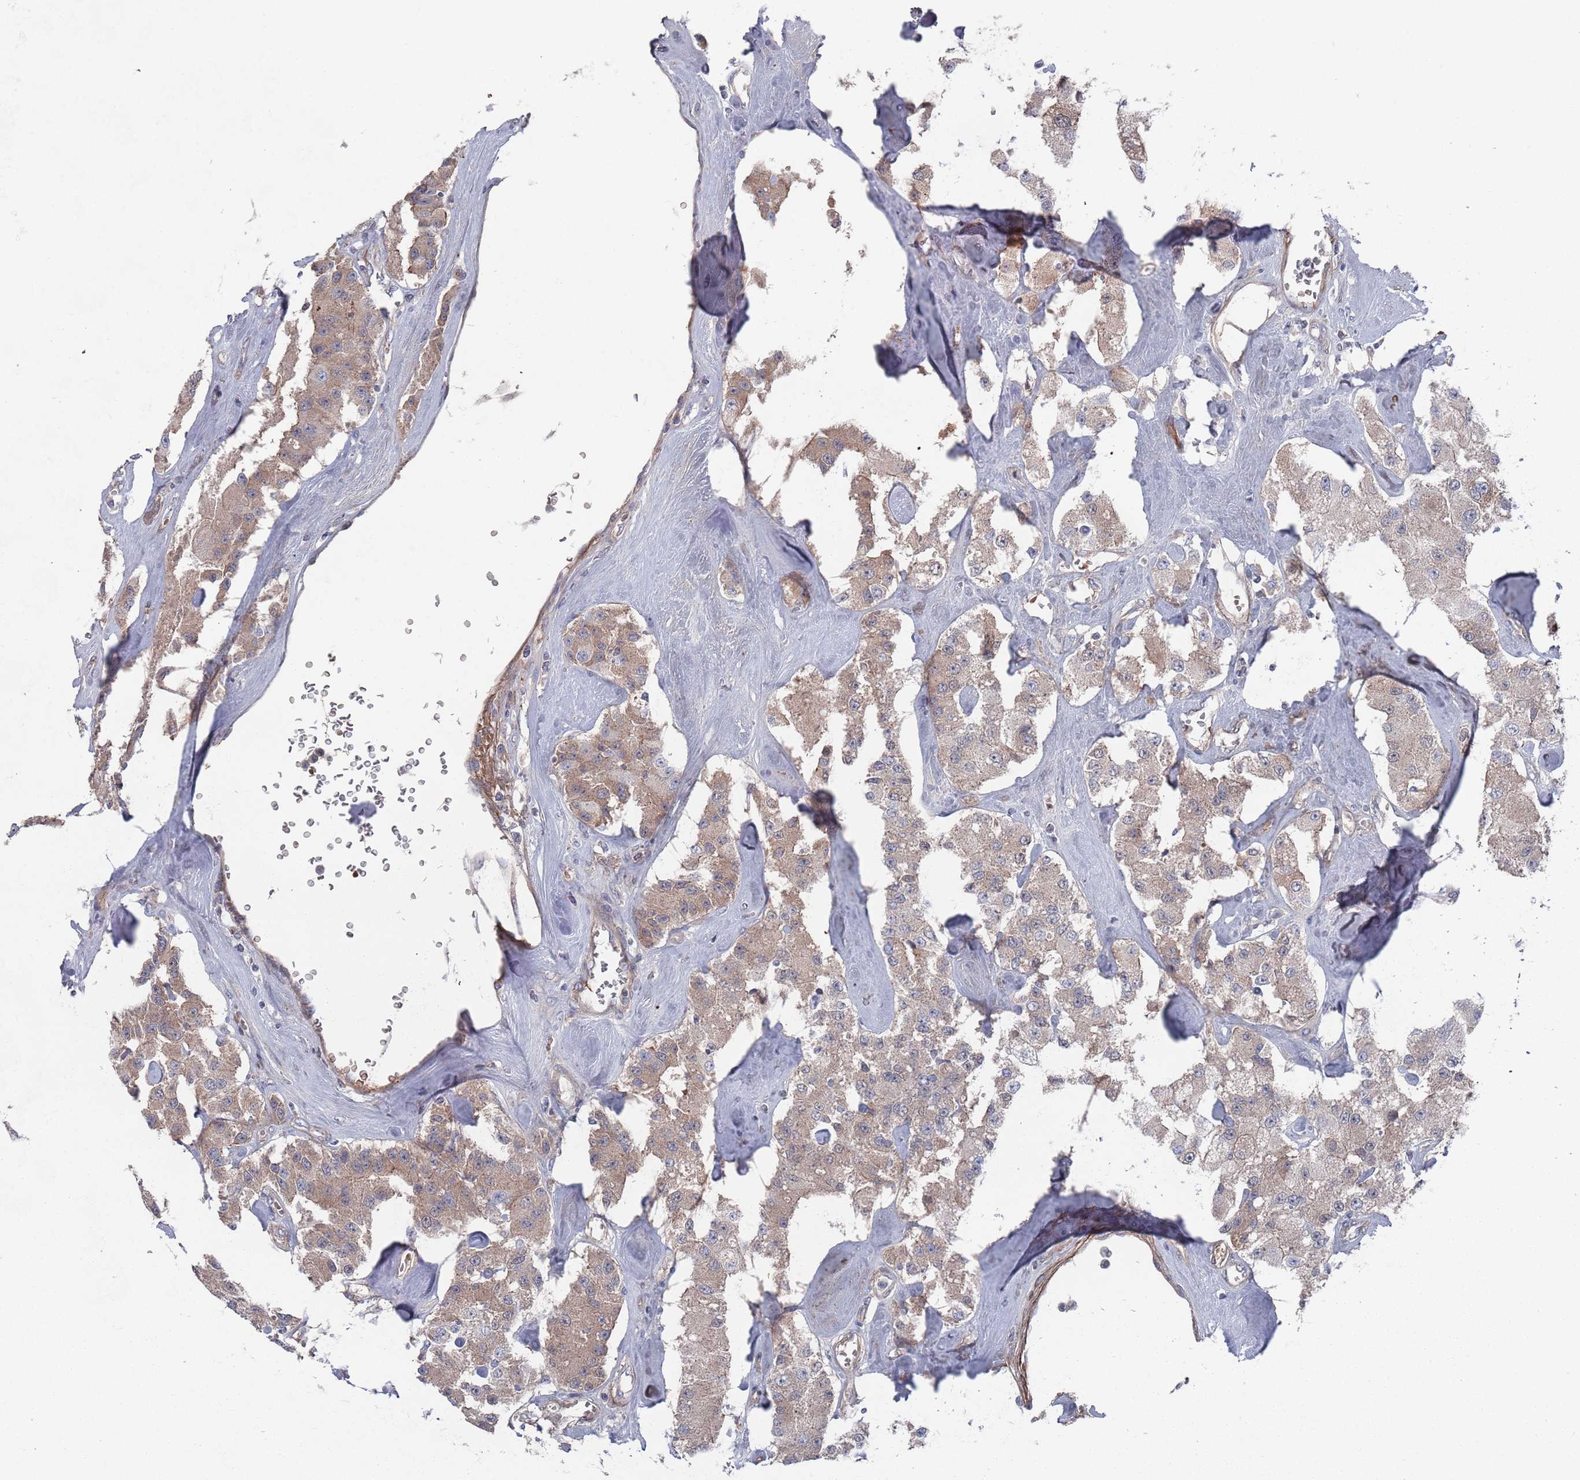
{"staining": {"intensity": "weak", "quantity": ">75%", "location": "cytoplasmic/membranous"}, "tissue": "carcinoid", "cell_type": "Tumor cells", "image_type": "cancer", "snomed": [{"axis": "morphology", "description": "Carcinoid, malignant, NOS"}, {"axis": "topography", "description": "Pancreas"}], "caption": "This is a photomicrograph of immunohistochemistry (IHC) staining of malignant carcinoid, which shows weak expression in the cytoplasmic/membranous of tumor cells.", "gene": "PLEKHA4", "patient": {"sex": "male", "age": 41}}